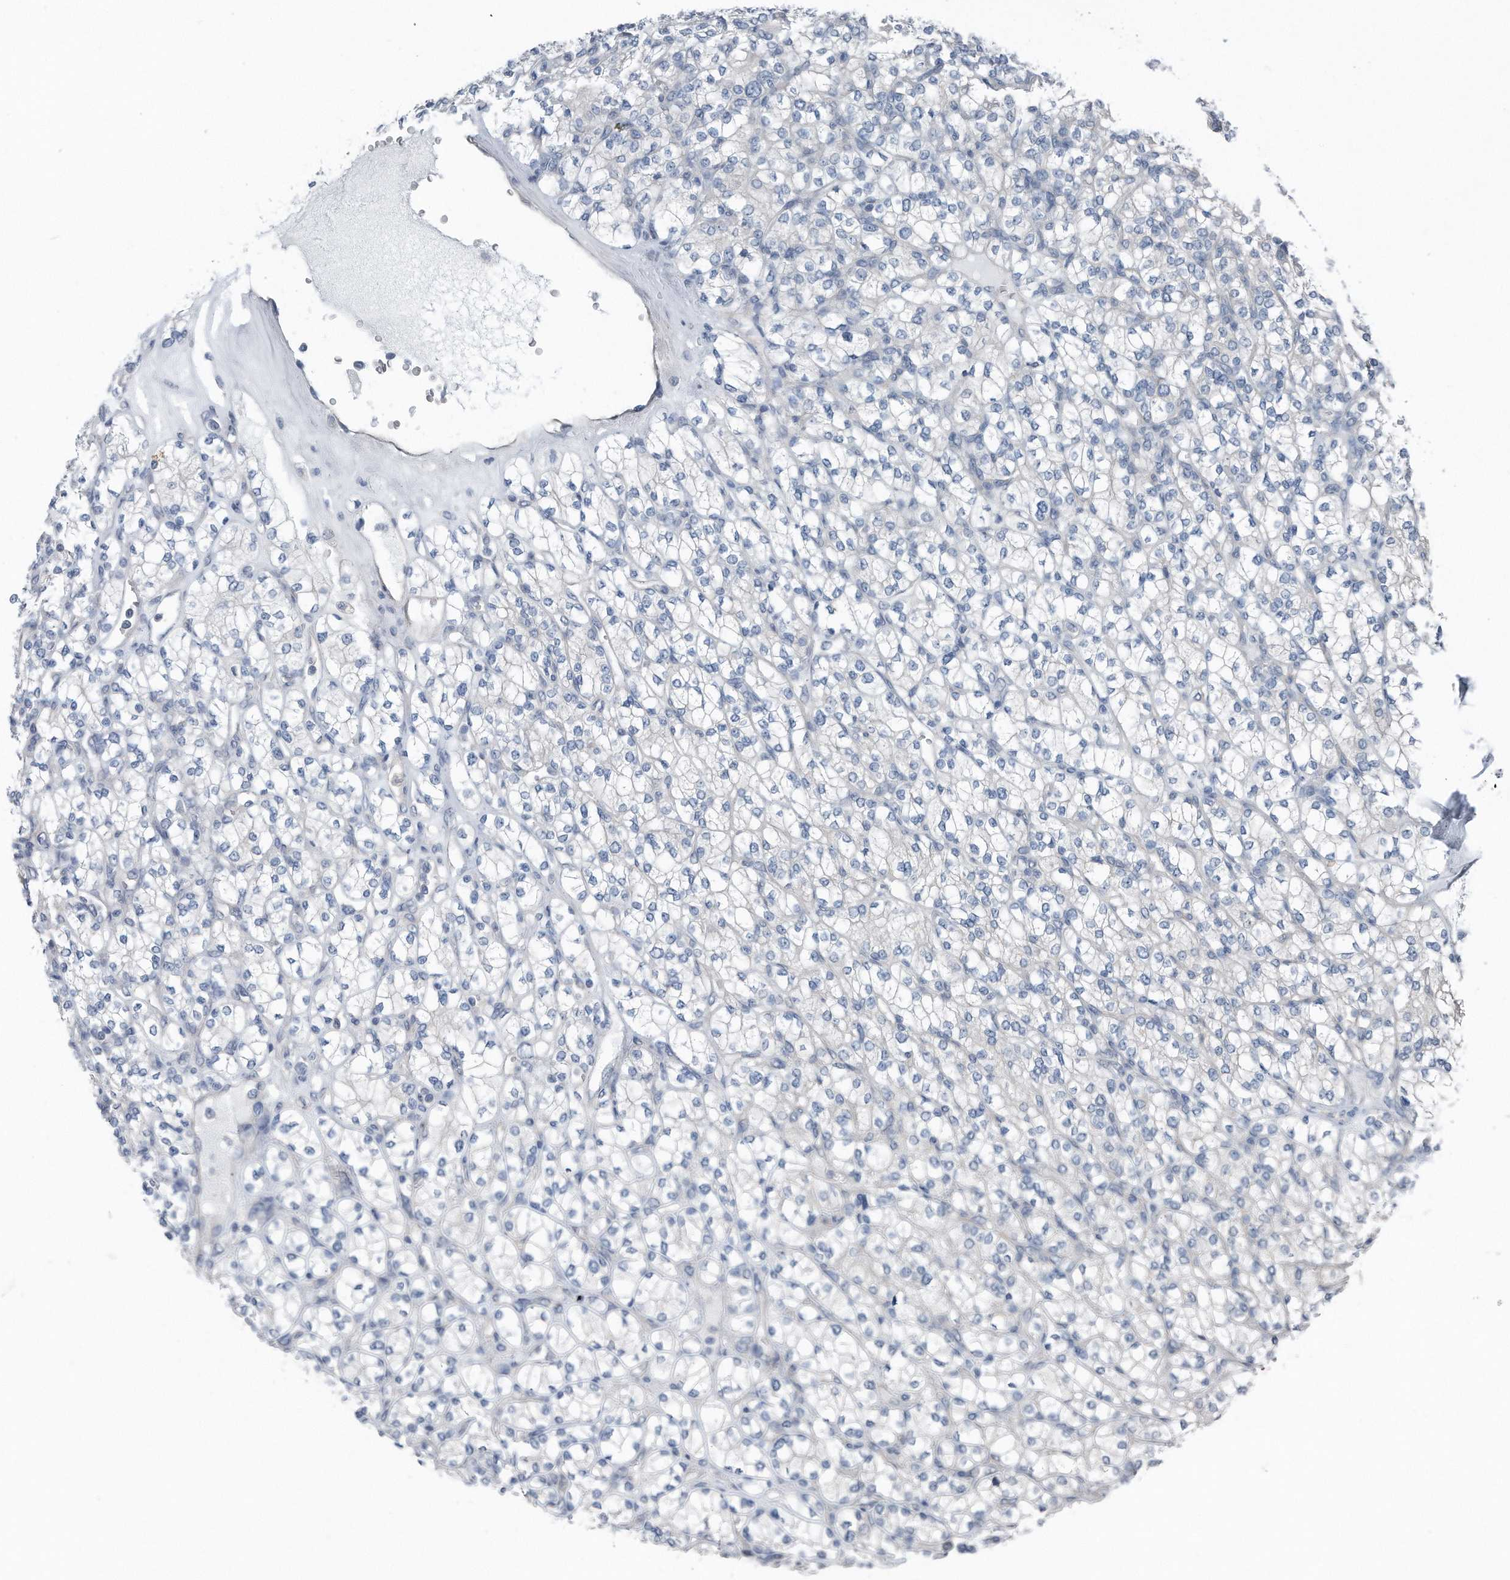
{"staining": {"intensity": "negative", "quantity": "none", "location": "none"}, "tissue": "renal cancer", "cell_type": "Tumor cells", "image_type": "cancer", "snomed": [{"axis": "morphology", "description": "Adenocarcinoma, NOS"}, {"axis": "topography", "description": "Kidney"}], "caption": "Image shows no protein expression in tumor cells of renal cancer (adenocarcinoma) tissue.", "gene": "YRDC", "patient": {"sex": "male", "age": 77}}